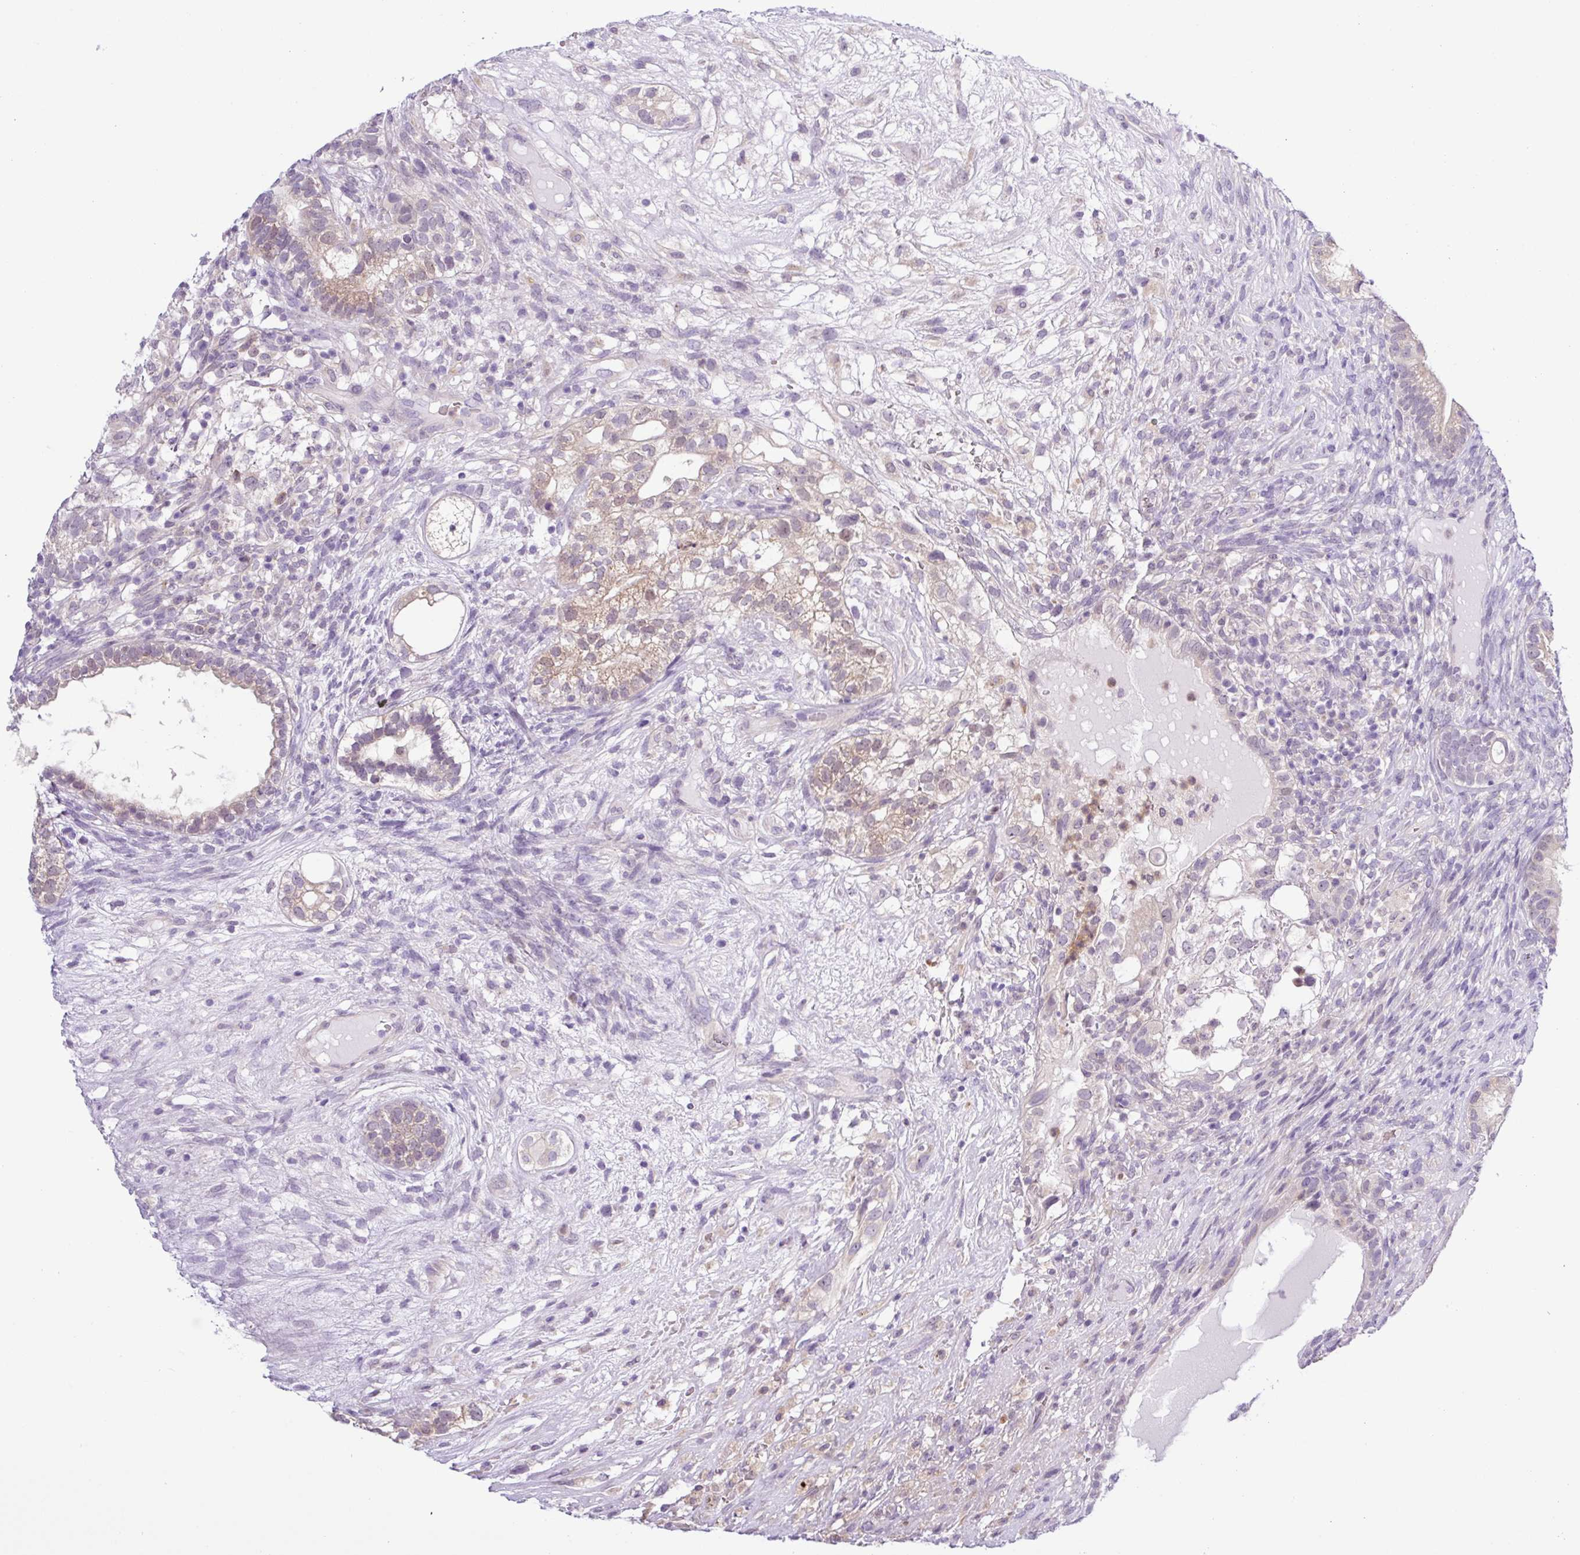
{"staining": {"intensity": "moderate", "quantity": "<25%", "location": "cytoplasmic/membranous,nuclear"}, "tissue": "testis cancer", "cell_type": "Tumor cells", "image_type": "cancer", "snomed": [{"axis": "morphology", "description": "Seminoma, NOS"}, {"axis": "morphology", "description": "Carcinoma, Embryonal, NOS"}, {"axis": "topography", "description": "Testis"}], "caption": "Testis embryonal carcinoma was stained to show a protein in brown. There is low levels of moderate cytoplasmic/membranous and nuclear staining in about <25% of tumor cells.", "gene": "TONSL", "patient": {"sex": "male", "age": 41}}